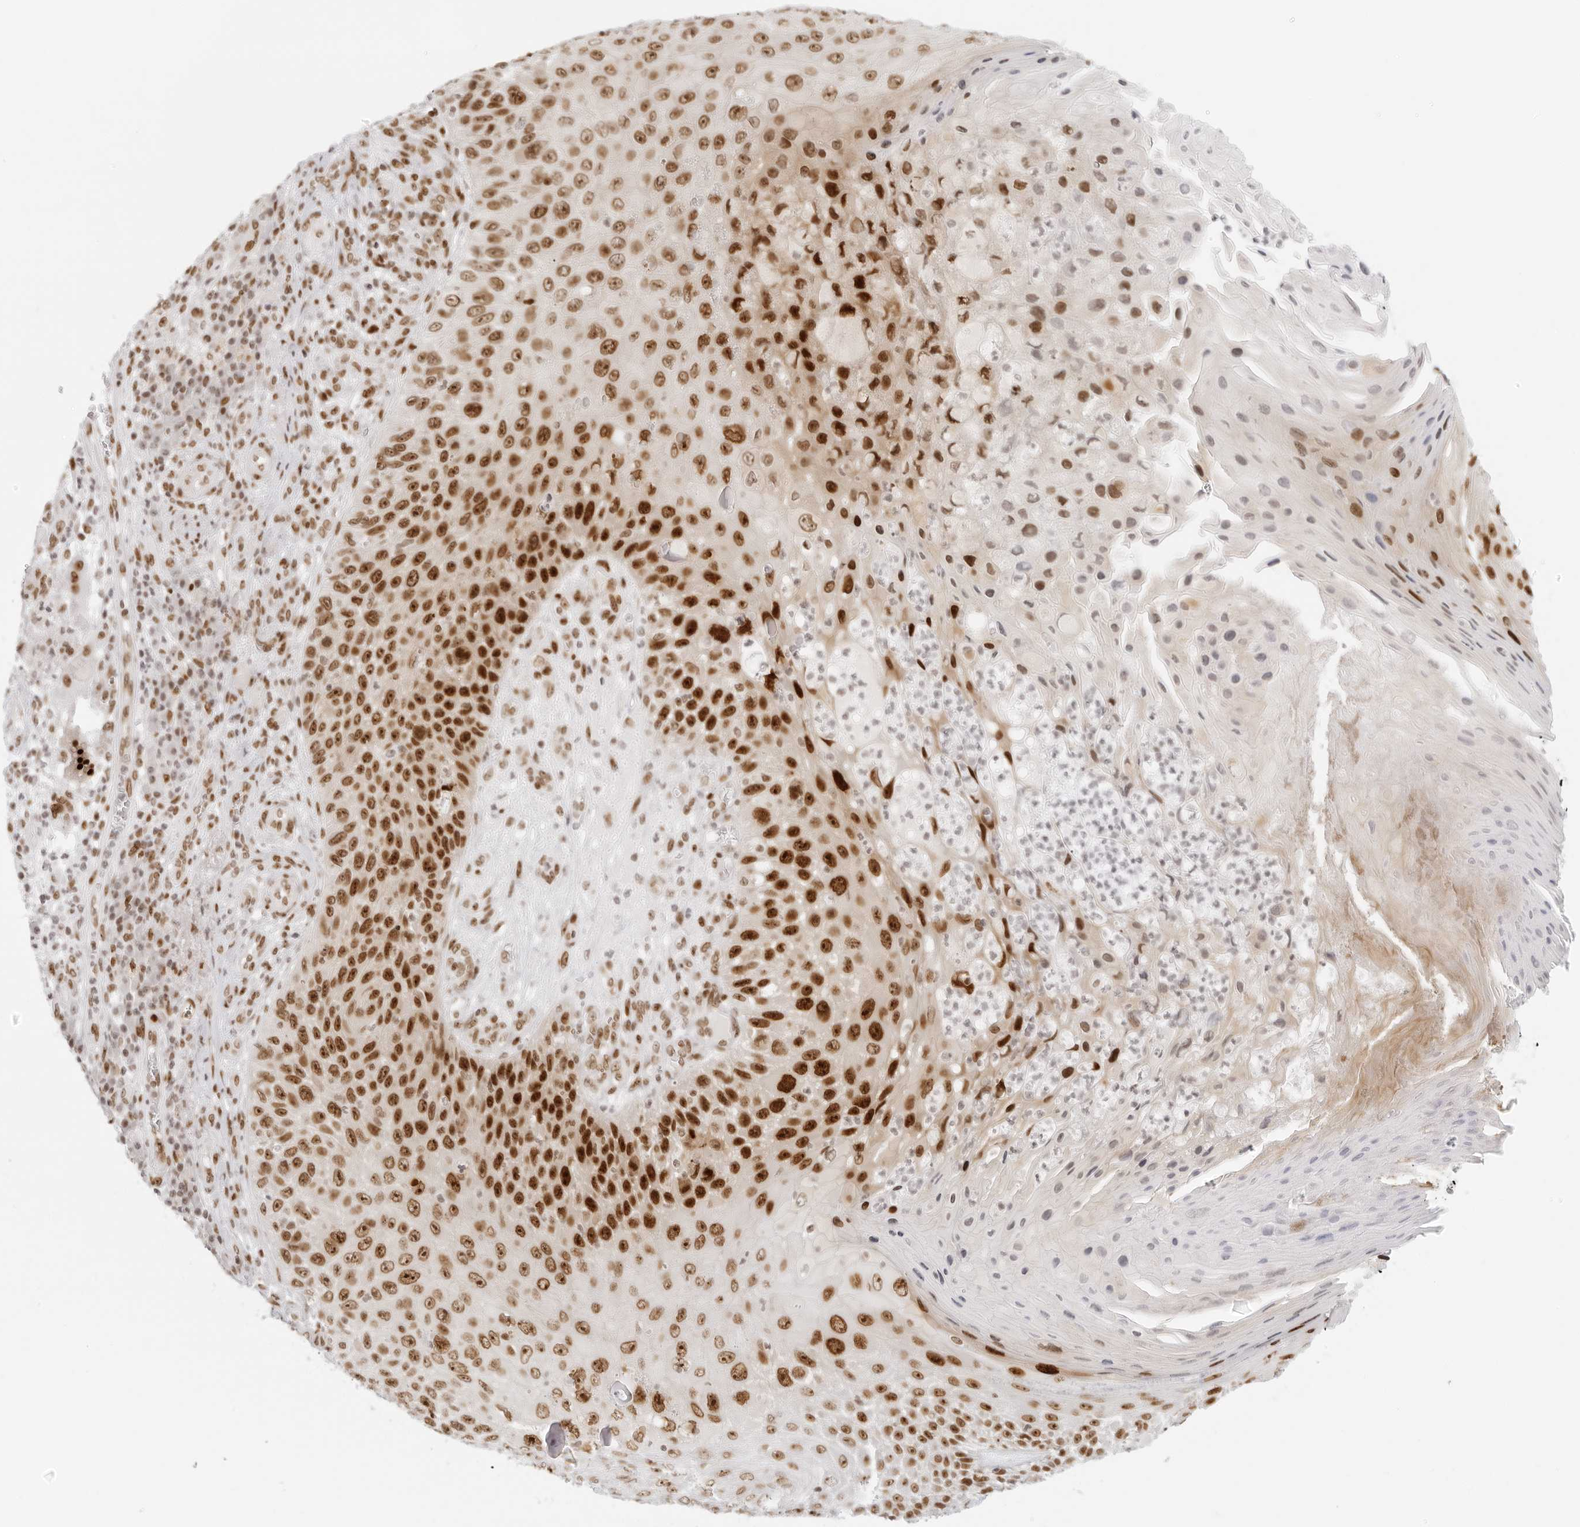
{"staining": {"intensity": "strong", "quantity": ">75%", "location": "nuclear"}, "tissue": "skin cancer", "cell_type": "Tumor cells", "image_type": "cancer", "snomed": [{"axis": "morphology", "description": "Squamous cell carcinoma, NOS"}, {"axis": "topography", "description": "Skin"}], "caption": "Skin cancer was stained to show a protein in brown. There is high levels of strong nuclear positivity in approximately >75% of tumor cells.", "gene": "RCC1", "patient": {"sex": "female", "age": 88}}